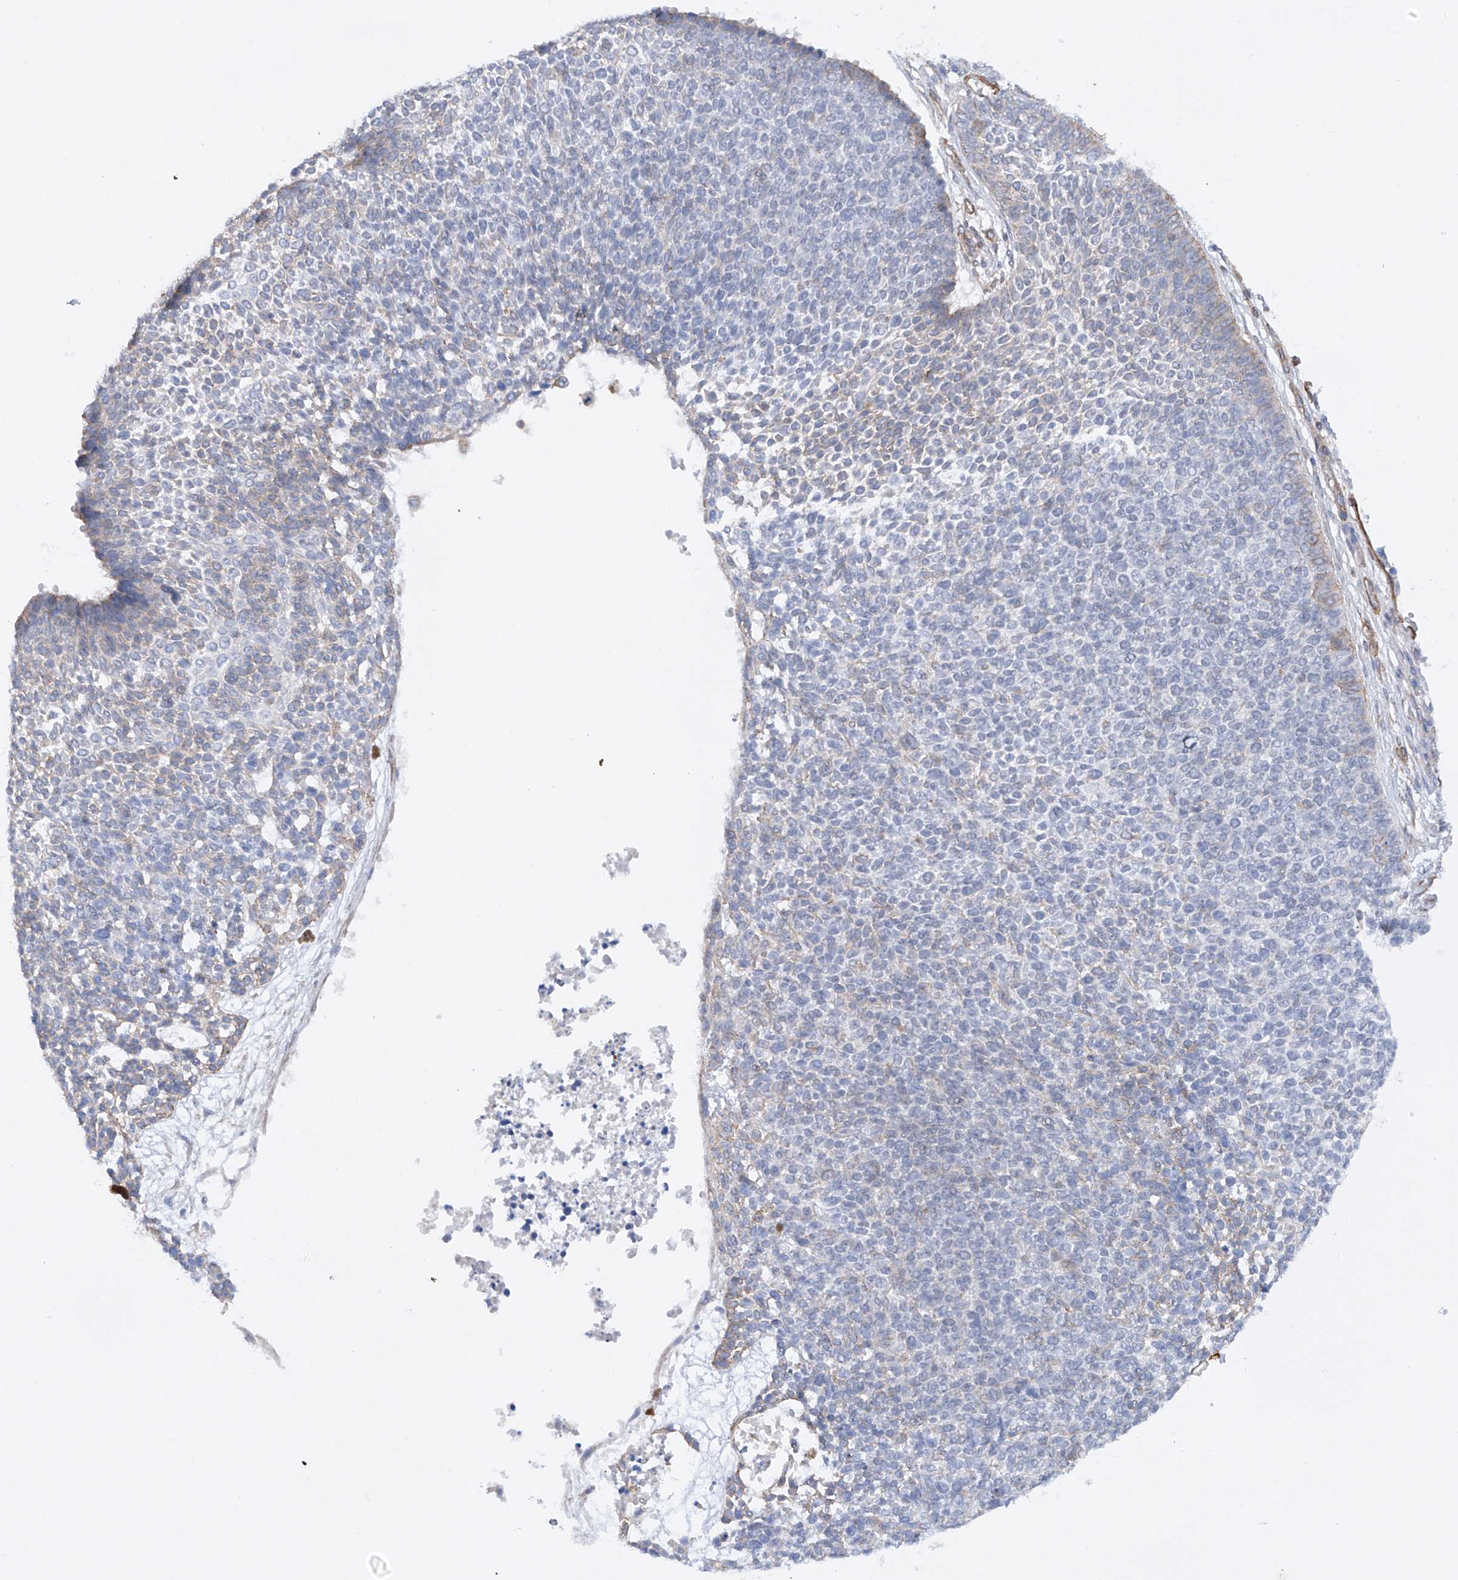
{"staining": {"intensity": "negative", "quantity": "none", "location": "none"}, "tissue": "skin cancer", "cell_type": "Tumor cells", "image_type": "cancer", "snomed": [{"axis": "morphology", "description": "Basal cell carcinoma"}, {"axis": "topography", "description": "Skin"}], "caption": "An immunohistochemistry (IHC) photomicrograph of skin cancer is shown. There is no staining in tumor cells of skin cancer.", "gene": "ZNF490", "patient": {"sex": "female", "age": 84}}